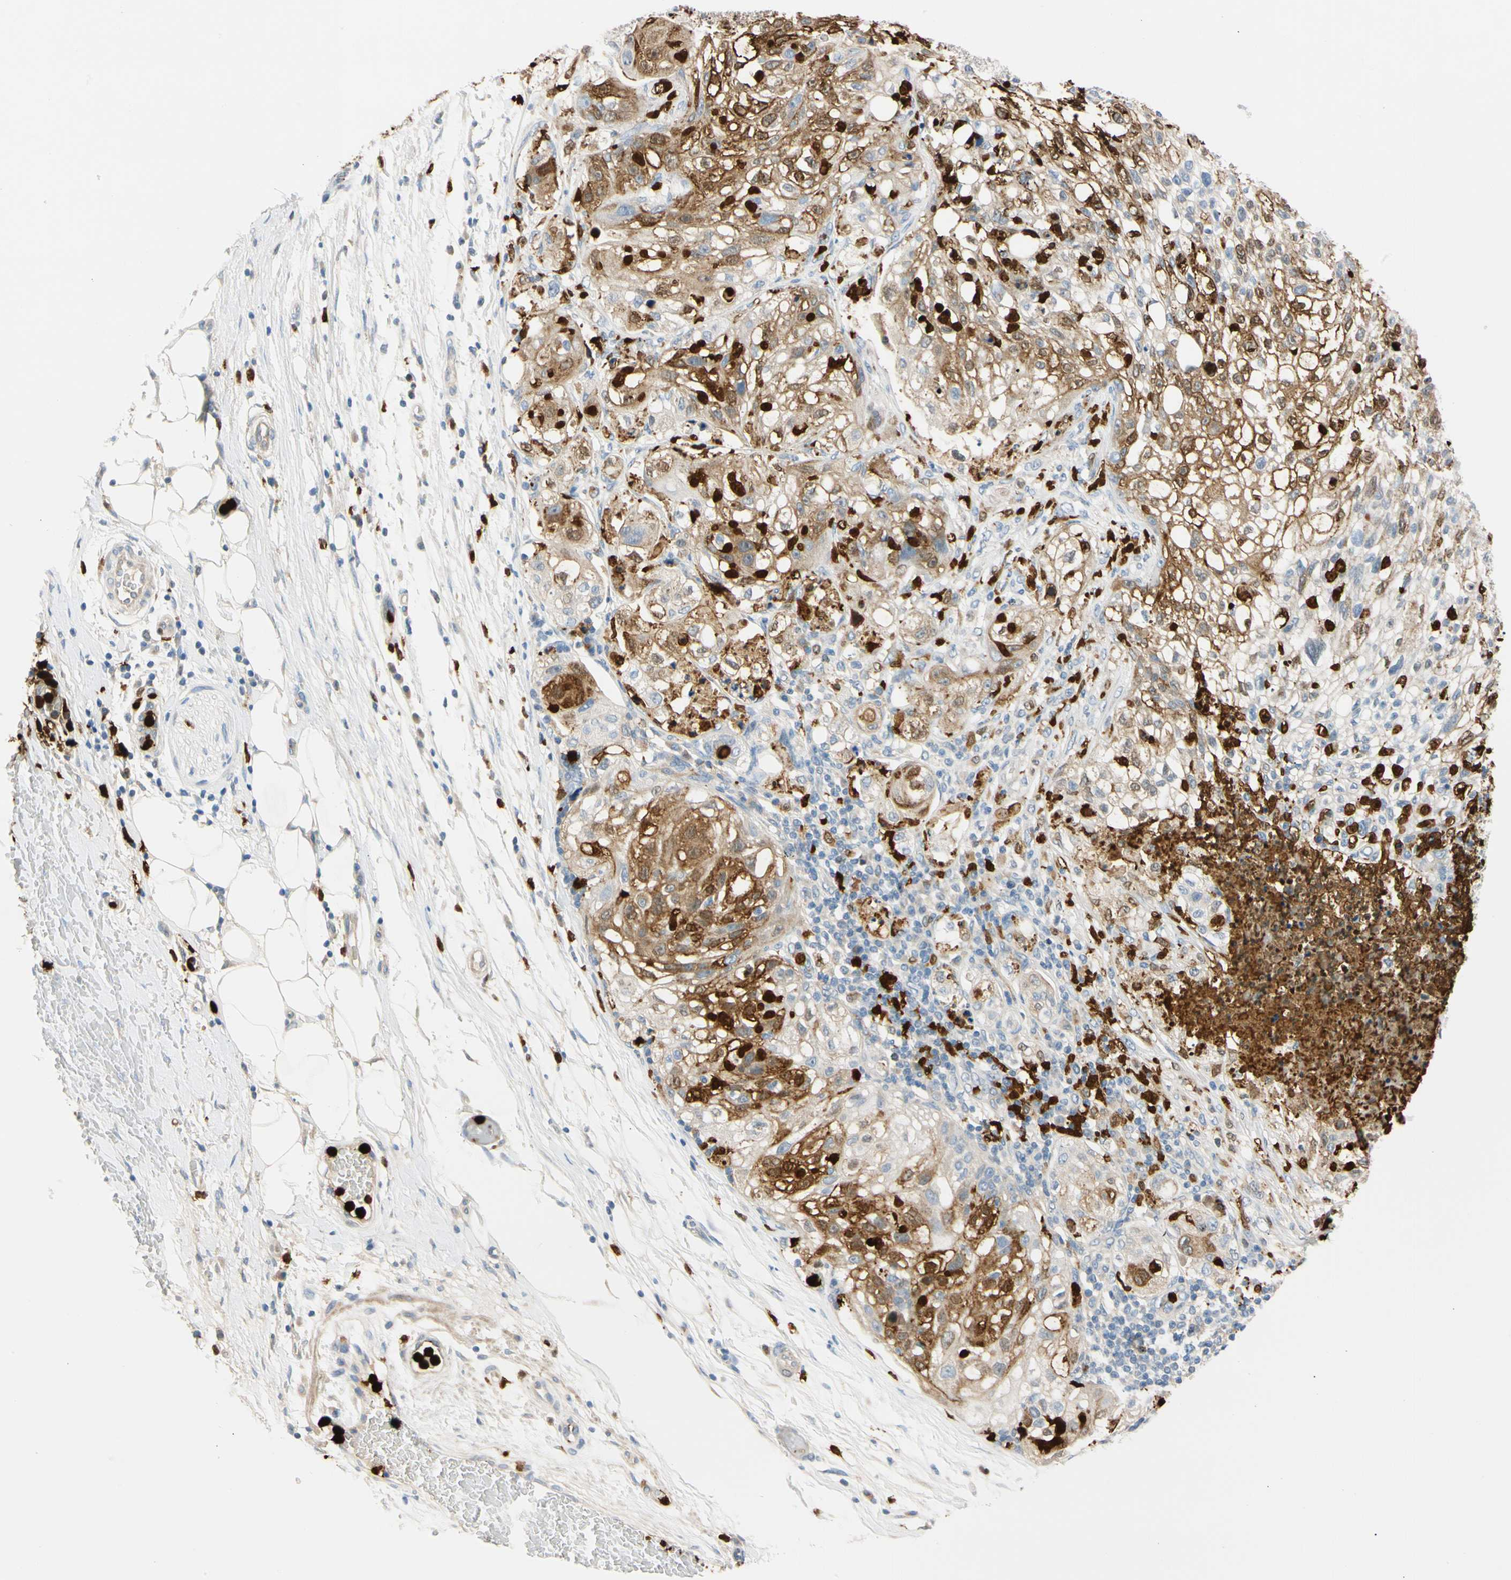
{"staining": {"intensity": "strong", "quantity": "25%-75%", "location": "cytoplasmic/membranous,nuclear"}, "tissue": "lung cancer", "cell_type": "Tumor cells", "image_type": "cancer", "snomed": [{"axis": "morphology", "description": "Inflammation, NOS"}, {"axis": "morphology", "description": "Squamous cell carcinoma, NOS"}, {"axis": "topography", "description": "Lymph node"}, {"axis": "topography", "description": "Soft tissue"}, {"axis": "topography", "description": "Lung"}], "caption": "There is high levels of strong cytoplasmic/membranous and nuclear staining in tumor cells of lung cancer, as demonstrated by immunohistochemical staining (brown color).", "gene": "TRAF5", "patient": {"sex": "male", "age": 66}}